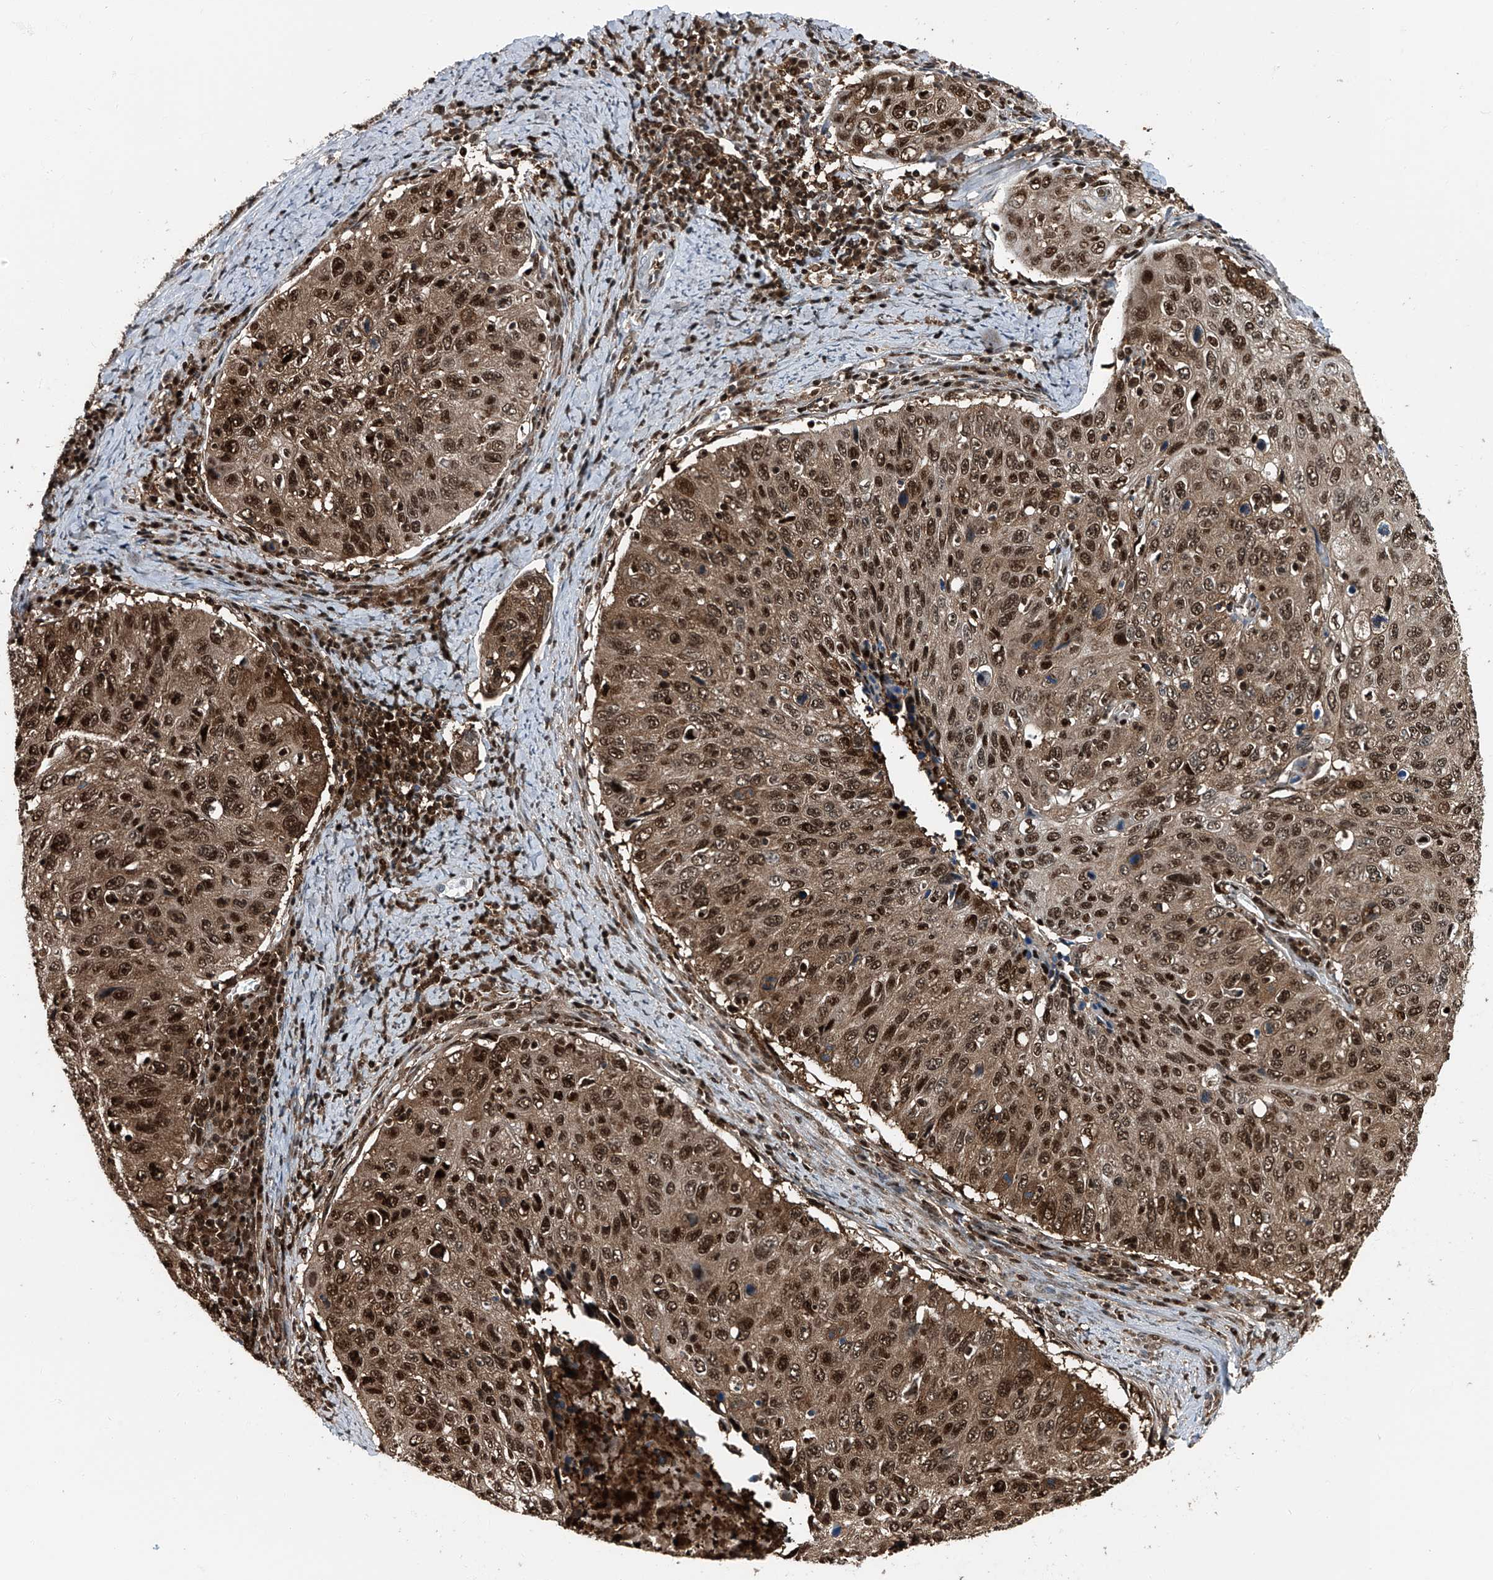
{"staining": {"intensity": "moderate", "quantity": ">75%", "location": "cytoplasmic/membranous,nuclear"}, "tissue": "cervical cancer", "cell_type": "Tumor cells", "image_type": "cancer", "snomed": [{"axis": "morphology", "description": "Squamous cell carcinoma, NOS"}, {"axis": "topography", "description": "Cervix"}], "caption": "High-magnification brightfield microscopy of cervical squamous cell carcinoma stained with DAB (brown) and counterstained with hematoxylin (blue). tumor cells exhibit moderate cytoplasmic/membranous and nuclear expression is appreciated in approximately>75% of cells.", "gene": "PSMB10", "patient": {"sex": "female", "age": 53}}